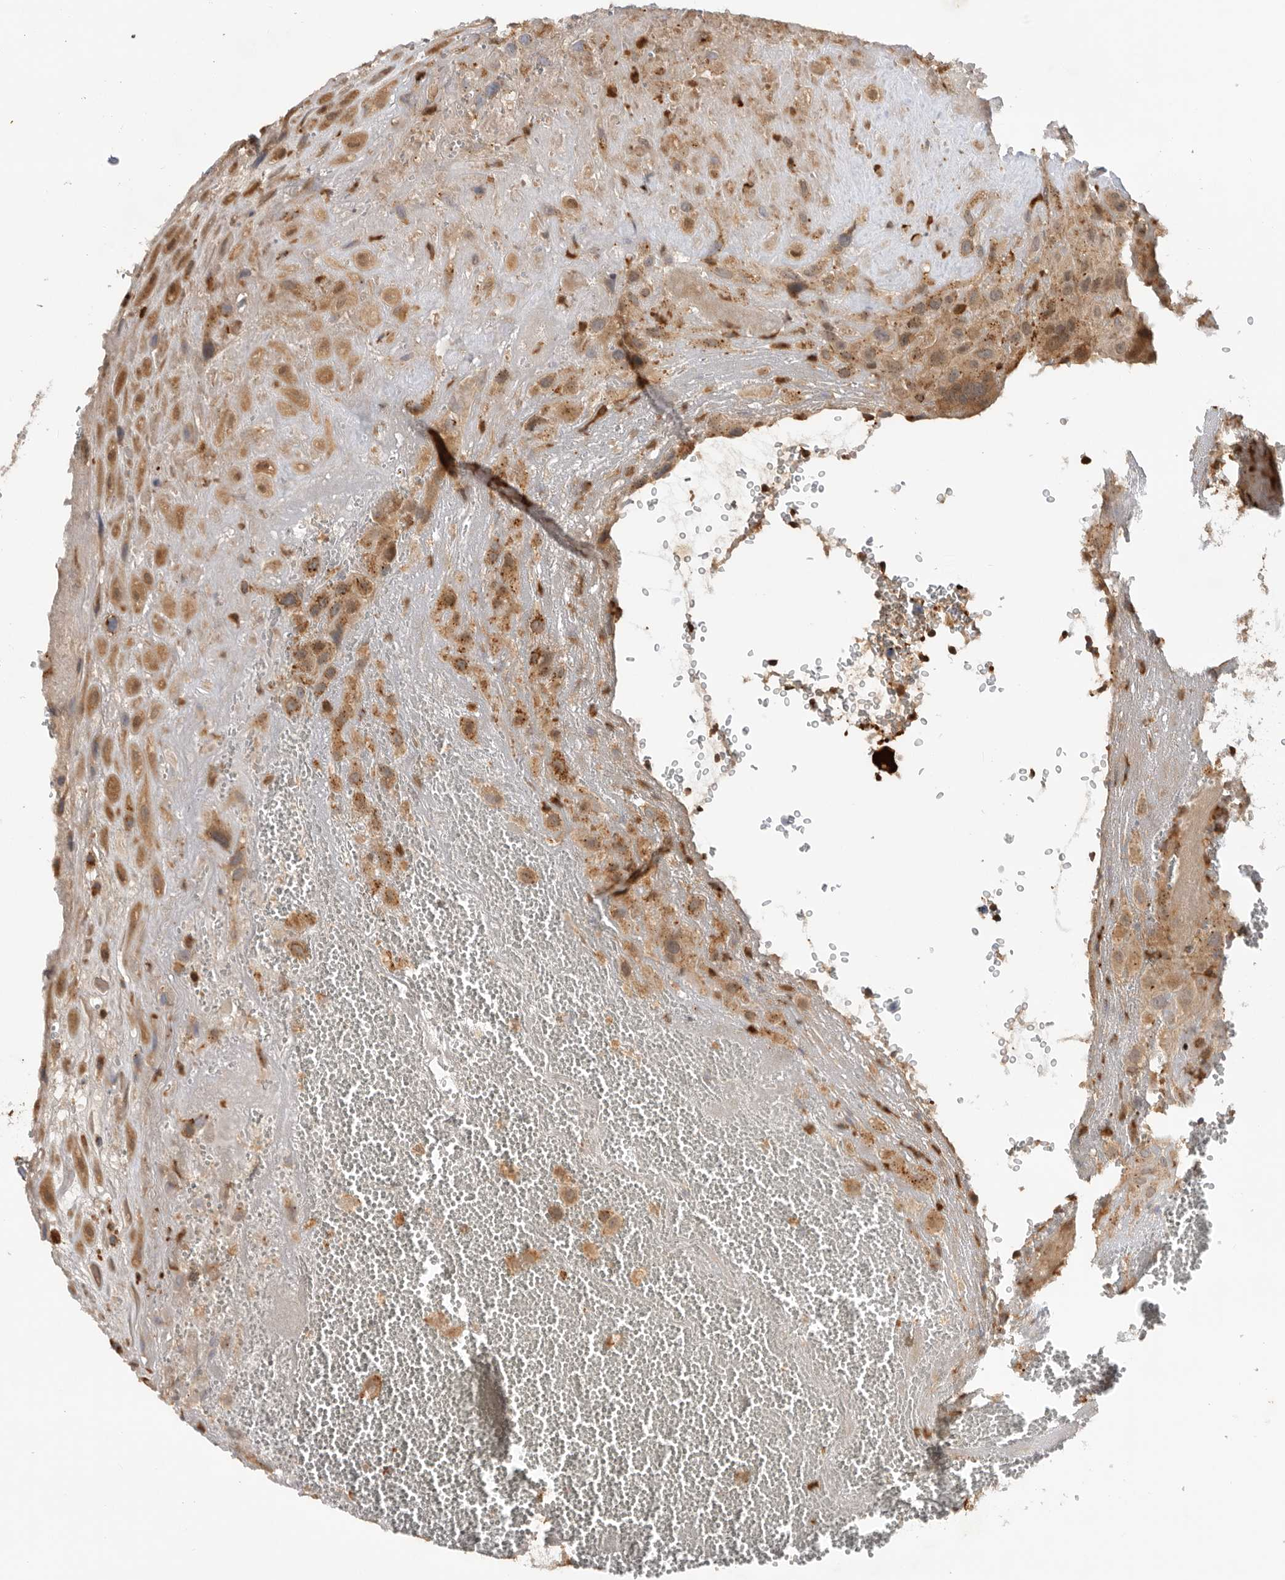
{"staining": {"intensity": "moderate", "quantity": ">75%", "location": "cytoplasmic/membranous"}, "tissue": "placenta", "cell_type": "Decidual cells", "image_type": "normal", "snomed": [{"axis": "morphology", "description": "Normal tissue, NOS"}, {"axis": "topography", "description": "Placenta"}], "caption": "Protein staining by immunohistochemistry displays moderate cytoplasmic/membranous staining in approximately >75% of decidual cells in normal placenta.", "gene": "GNE", "patient": {"sex": "female", "age": 35}}